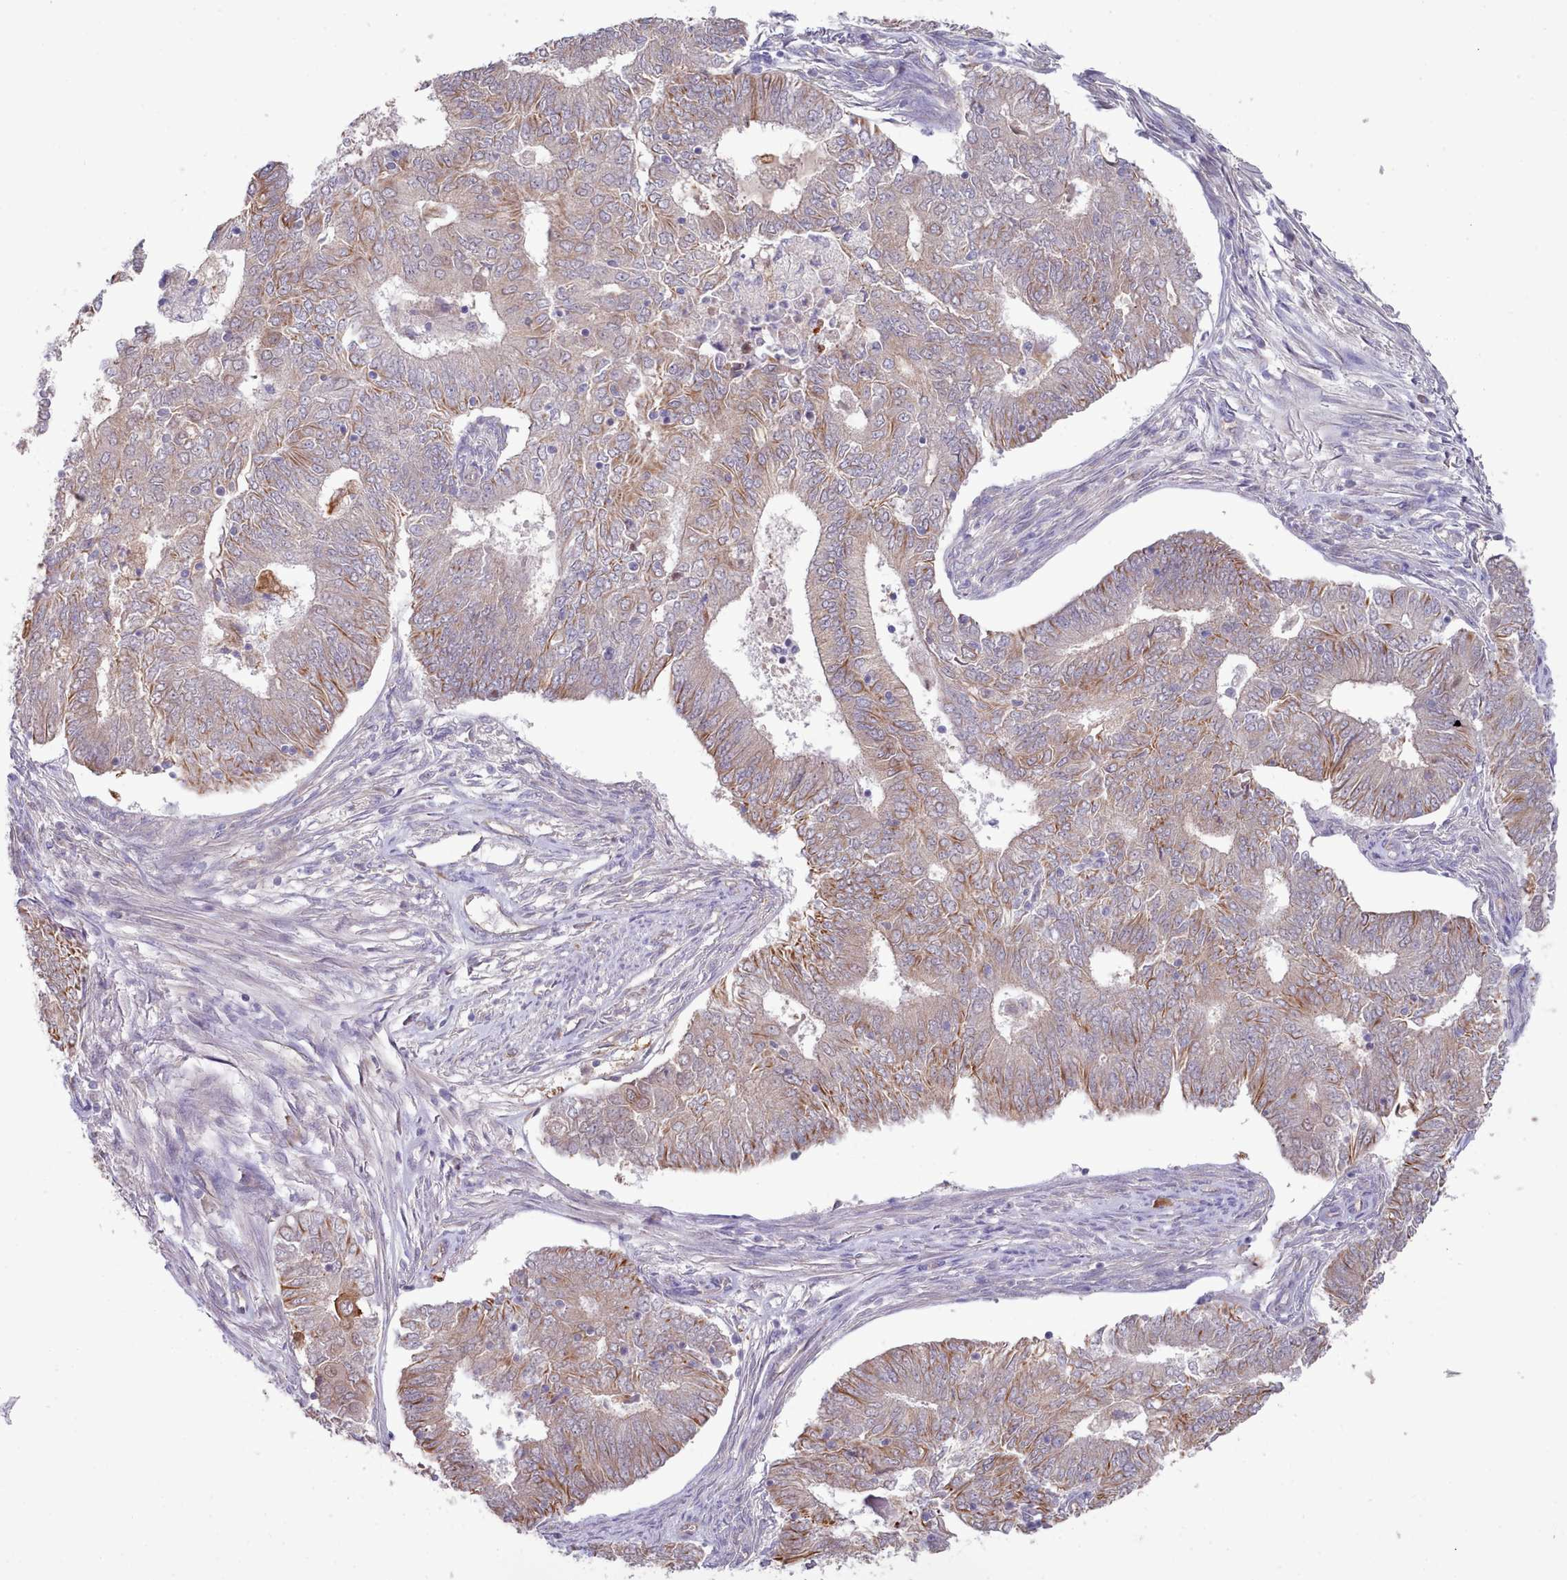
{"staining": {"intensity": "moderate", "quantity": "25%-75%", "location": "cytoplasmic/membranous"}, "tissue": "endometrial cancer", "cell_type": "Tumor cells", "image_type": "cancer", "snomed": [{"axis": "morphology", "description": "Adenocarcinoma, NOS"}, {"axis": "topography", "description": "Endometrium"}], "caption": "Human endometrial cancer (adenocarcinoma) stained with a protein marker shows moderate staining in tumor cells.", "gene": "ZC3H13", "patient": {"sex": "female", "age": 62}}